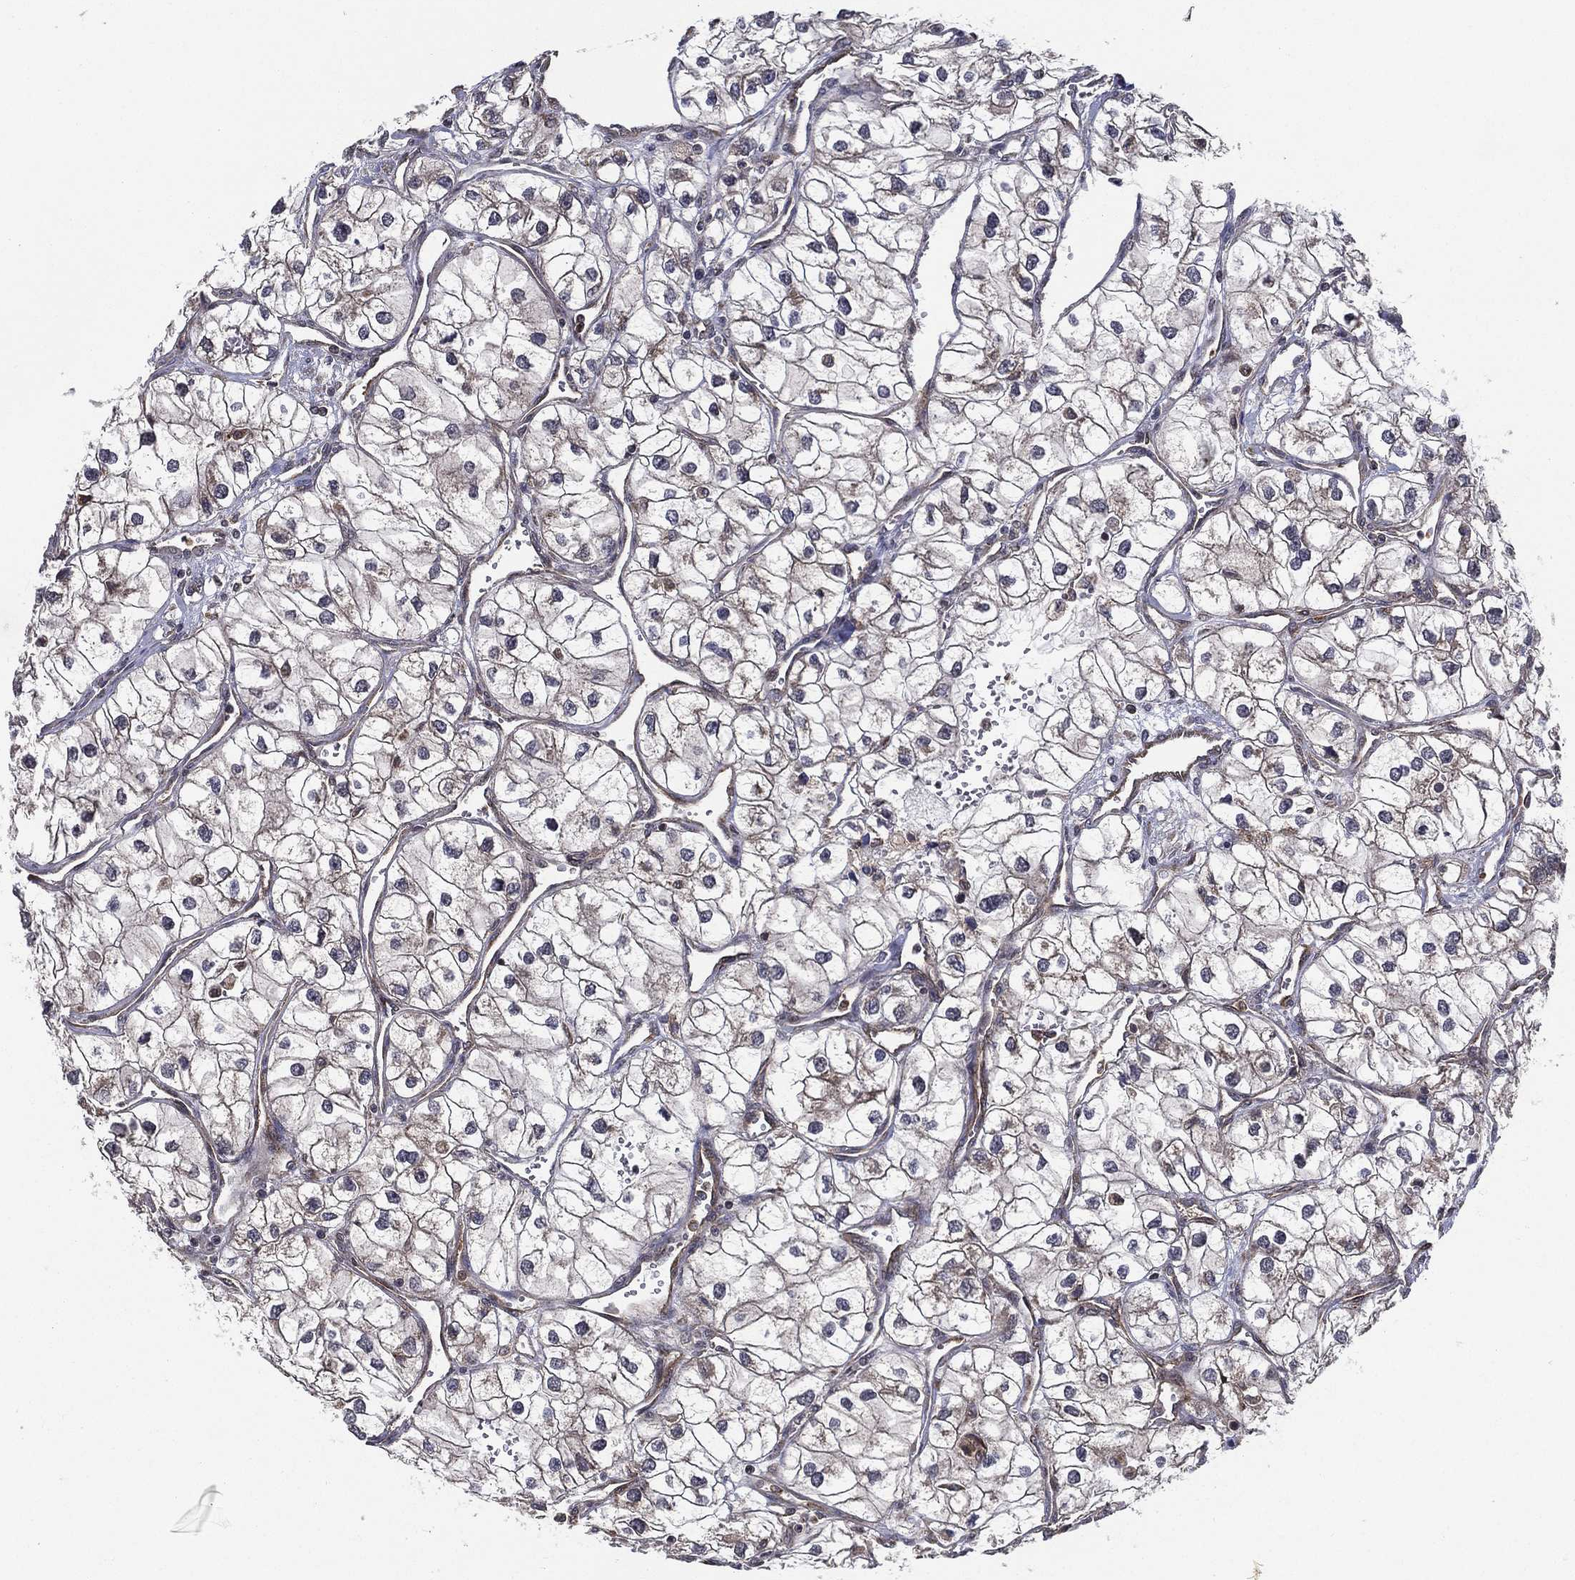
{"staining": {"intensity": "negative", "quantity": "none", "location": "none"}, "tissue": "renal cancer", "cell_type": "Tumor cells", "image_type": "cancer", "snomed": [{"axis": "morphology", "description": "Adenocarcinoma, NOS"}, {"axis": "topography", "description": "Kidney"}], "caption": "Immunohistochemistry (IHC) micrograph of human renal cancer stained for a protein (brown), which displays no staining in tumor cells.", "gene": "UACA", "patient": {"sex": "male", "age": 59}}